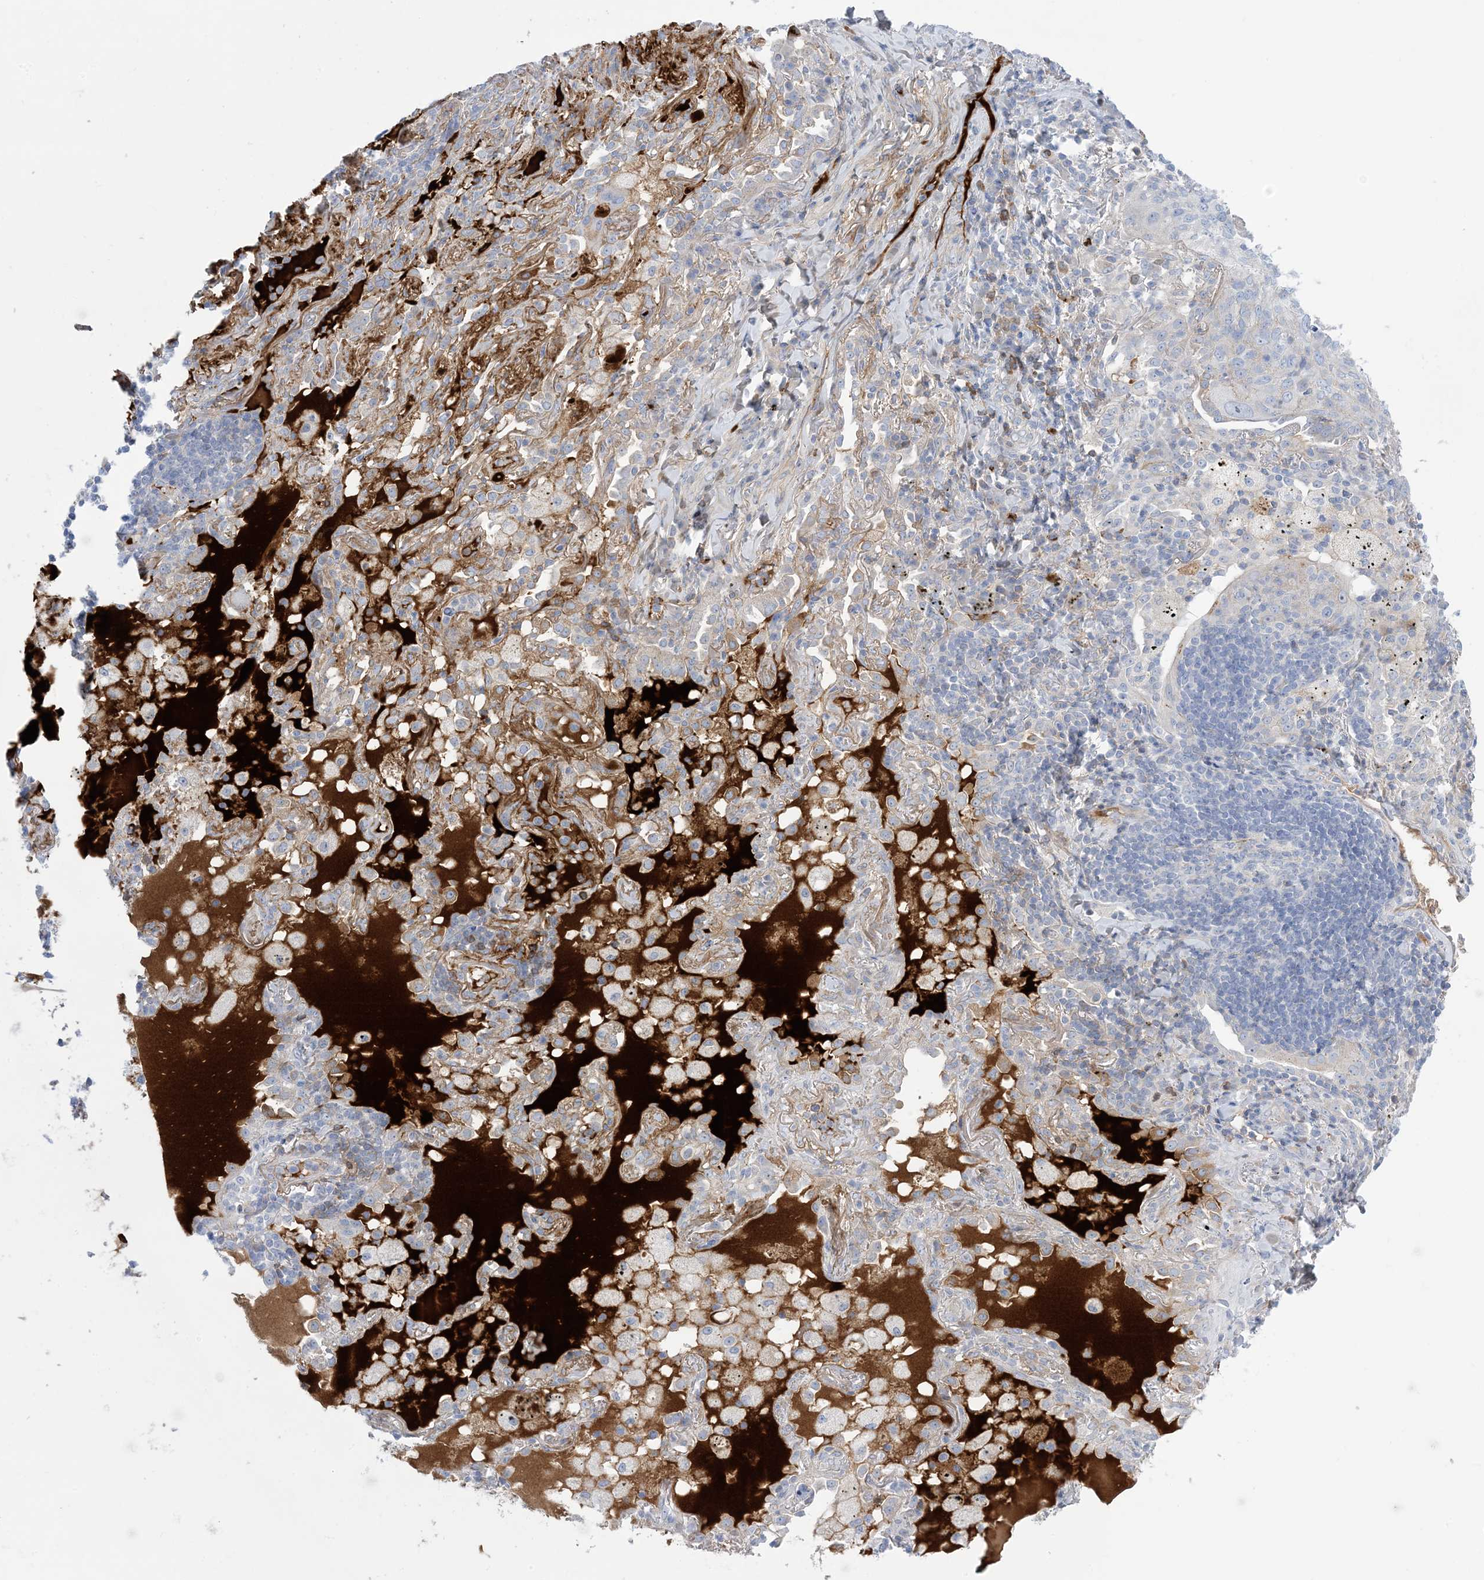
{"staining": {"intensity": "negative", "quantity": "none", "location": "none"}, "tissue": "lung cancer", "cell_type": "Tumor cells", "image_type": "cancer", "snomed": [{"axis": "morphology", "description": "Squamous cell carcinoma, NOS"}, {"axis": "topography", "description": "Lung"}], "caption": "Human lung cancer (squamous cell carcinoma) stained for a protein using IHC demonstrates no staining in tumor cells.", "gene": "ATP11C", "patient": {"sex": "female", "age": 63}}